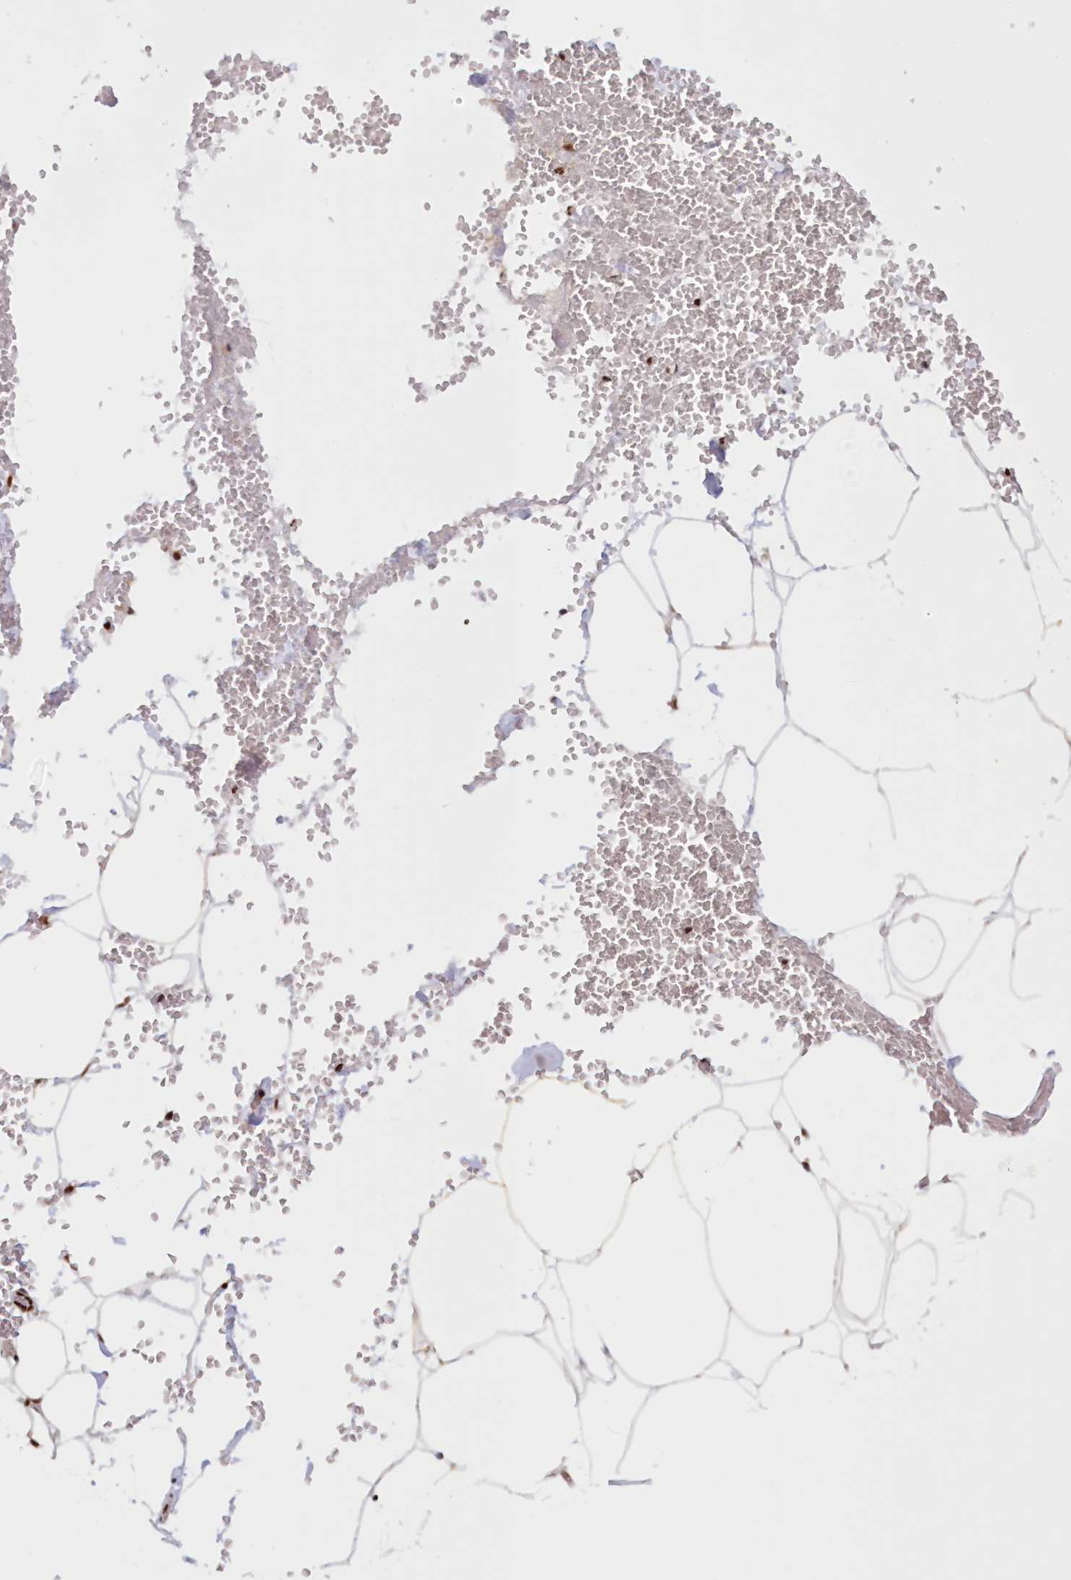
{"staining": {"intensity": "negative", "quantity": "none", "location": "none"}, "tissue": "adipose tissue", "cell_type": "Adipocytes", "image_type": "normal", "snomed": [{"axis": "morphology", "description": "Normal tissue, NOS"}, {"axis": "topography", "description": "Gallbladder"}, {"axis": "topography", "description": "Peripheral nerve tissue"}], "caption": "High magnification brightfield microscopy of normal adipose tissue stained with DAB (brown) and counterstained with hematoxylin (blue): adipocytes show no significant staining. The staining was performed using DAB (3,3'-diaminobenzidine) to visualize the protein expression in brown, while the nuclei were stained in blue with hematoxylin (Magnification: 20x).", "gene": "POLR2B", "patient": {"sex": "male", "age": 38}}